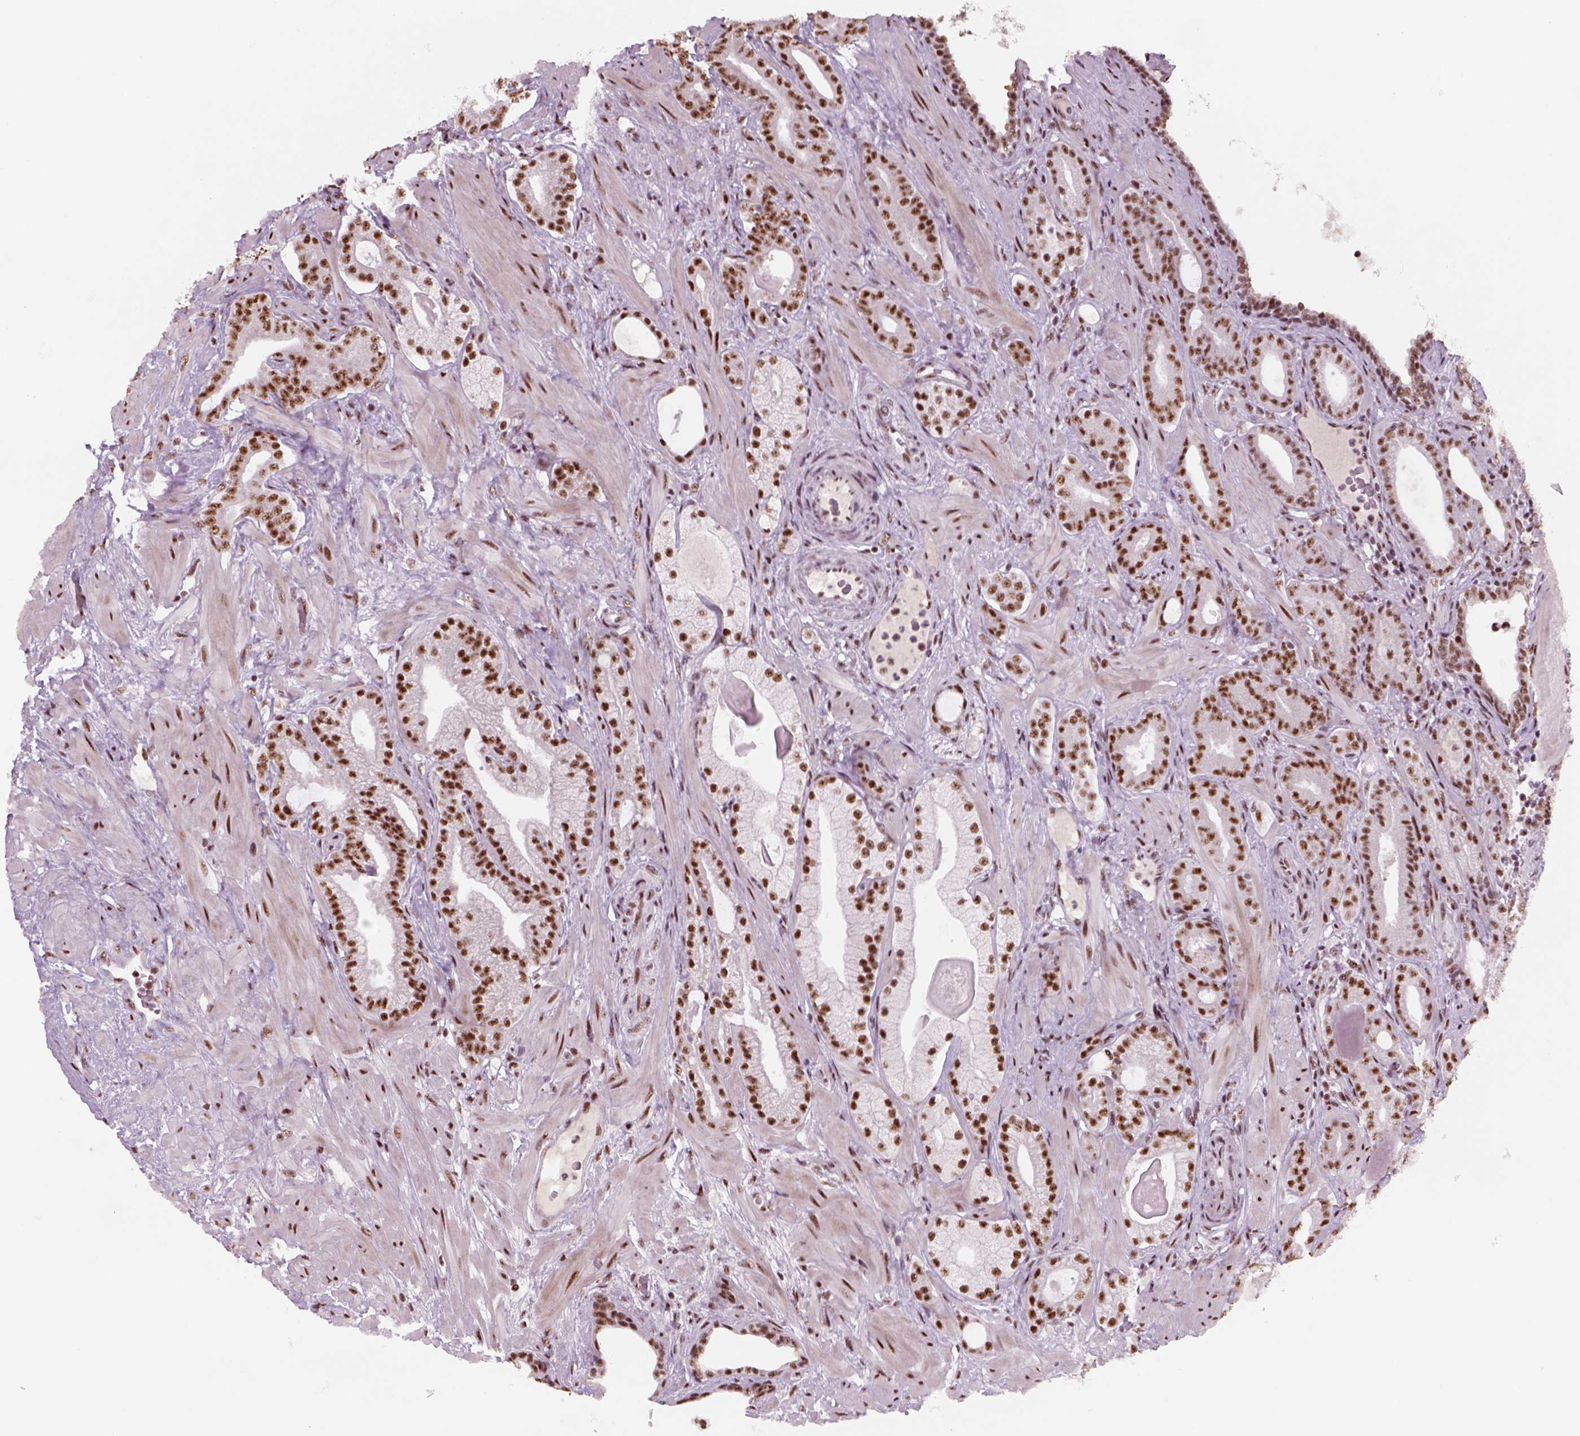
{"staining": {"intensity": "strong", "quantity": ">75%", "location": "nuclear"}, "tissue": "prostate cancer", "cell_type": "Tumor cells", "image_type": "cancer", "snomed": [{"axis": "morphology", "description": "Adenocarcinoma, Low grade"}, {"axis": "topography", "description": "Prostate"}], "caption": "High-power microscopy captured an immunohistochemistry photomicrograph of low-grade adenocarcinoma (prostate), revealing strong nuclear positivity in about >75% of tumor cells.", "gene": "GTF2F1", "patient": {"sex": "male", "age": 57}}